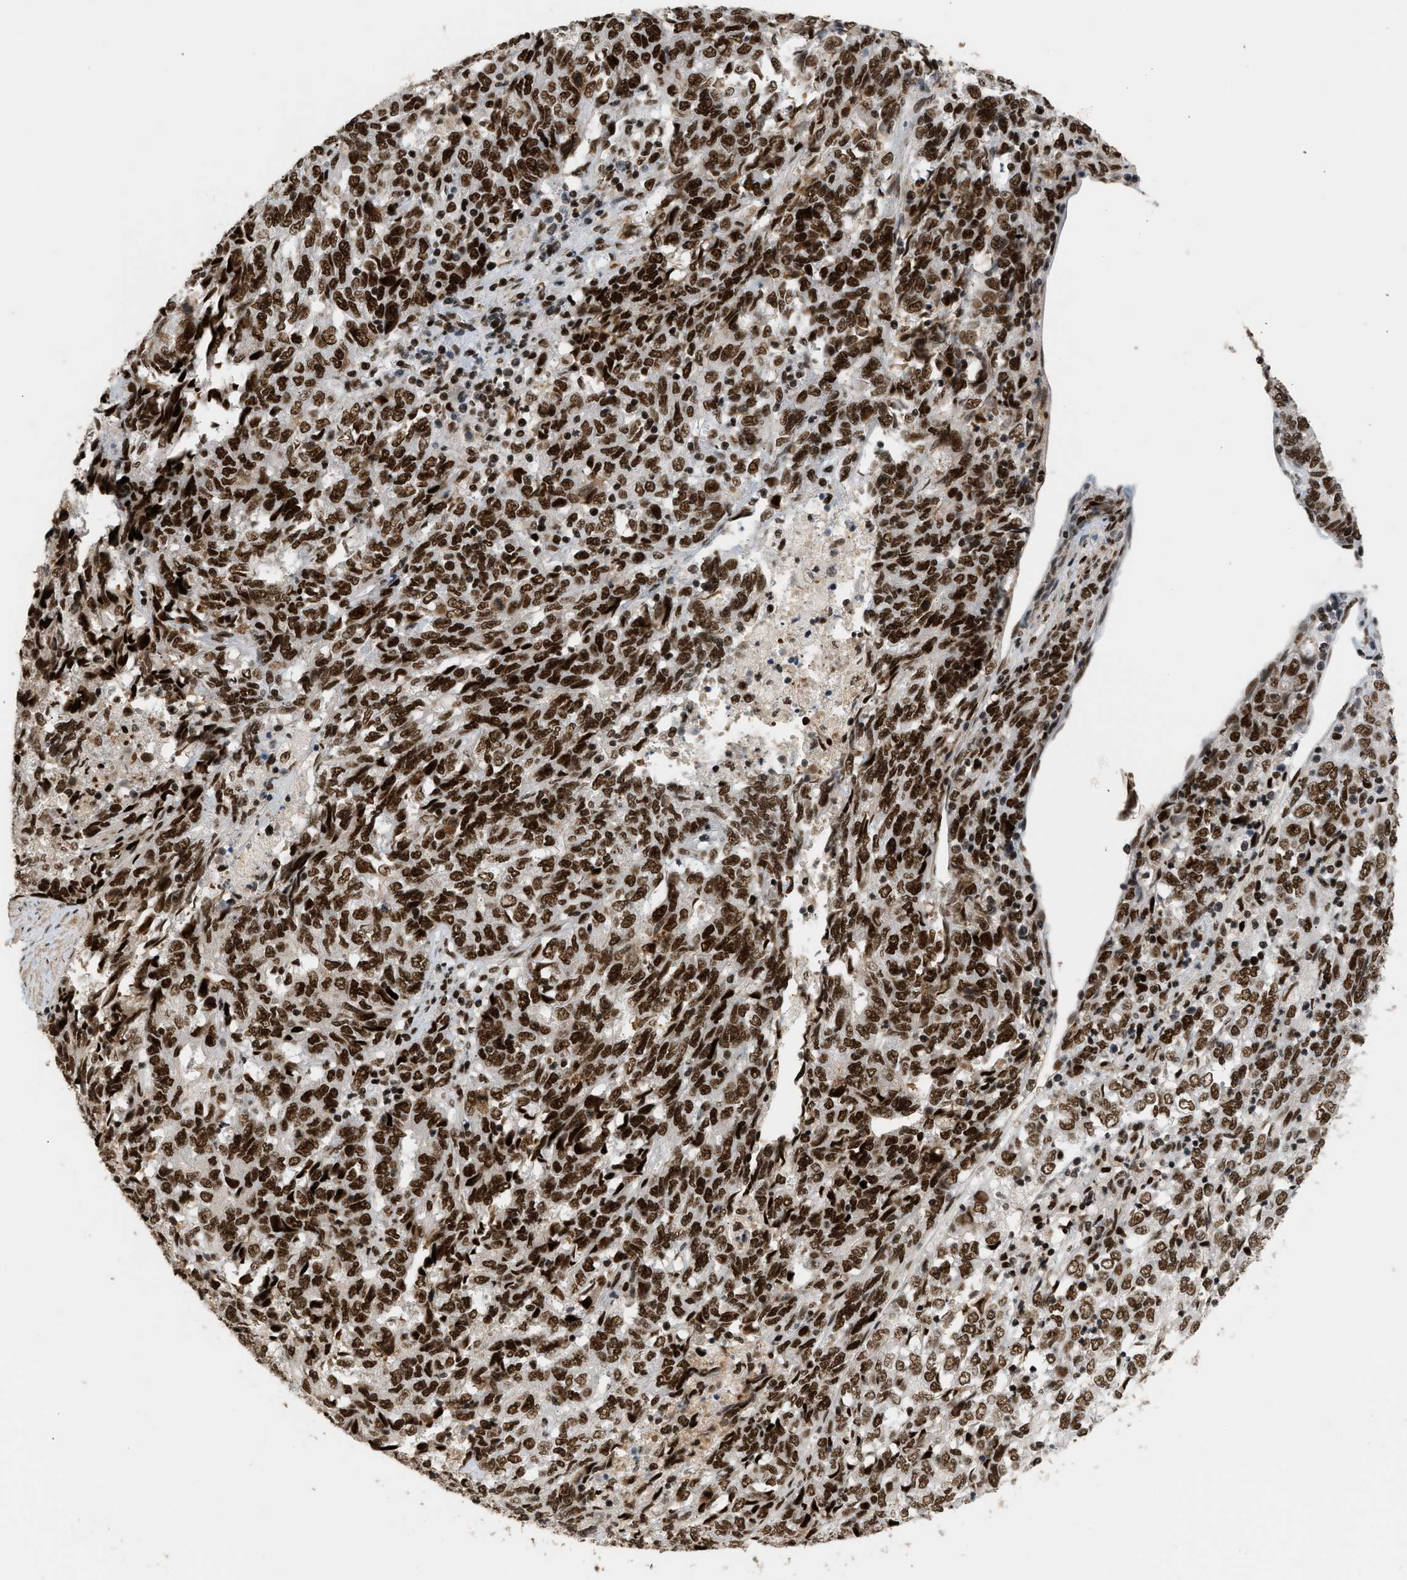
{"staining": {"intensity": "strong", "quantity": ">75%", "location": "nuclear"}, "tissue": "endometrial cancer", "cell_type": "Tumor cells", "image_type": "cancer", "snomed": [{"axis": "morphology", "description": "Adenocarcinoma, NOS"}, {"axis": "topography", "description": "Endometrium"}], "caption": "Immunohistochemistry (IHC) photomicrograph of neoplastic tissue: human endometrial cancer (adenocarcinoma) stained using immunohistochemistry (IHC) demonstrates high levels of strong protein expression localized specifically in the nuclear of tumor cells, appearing as a nuclear brown color.", "gene": "SMARCB1", "patient": {"sex": "female", "age": 80}}